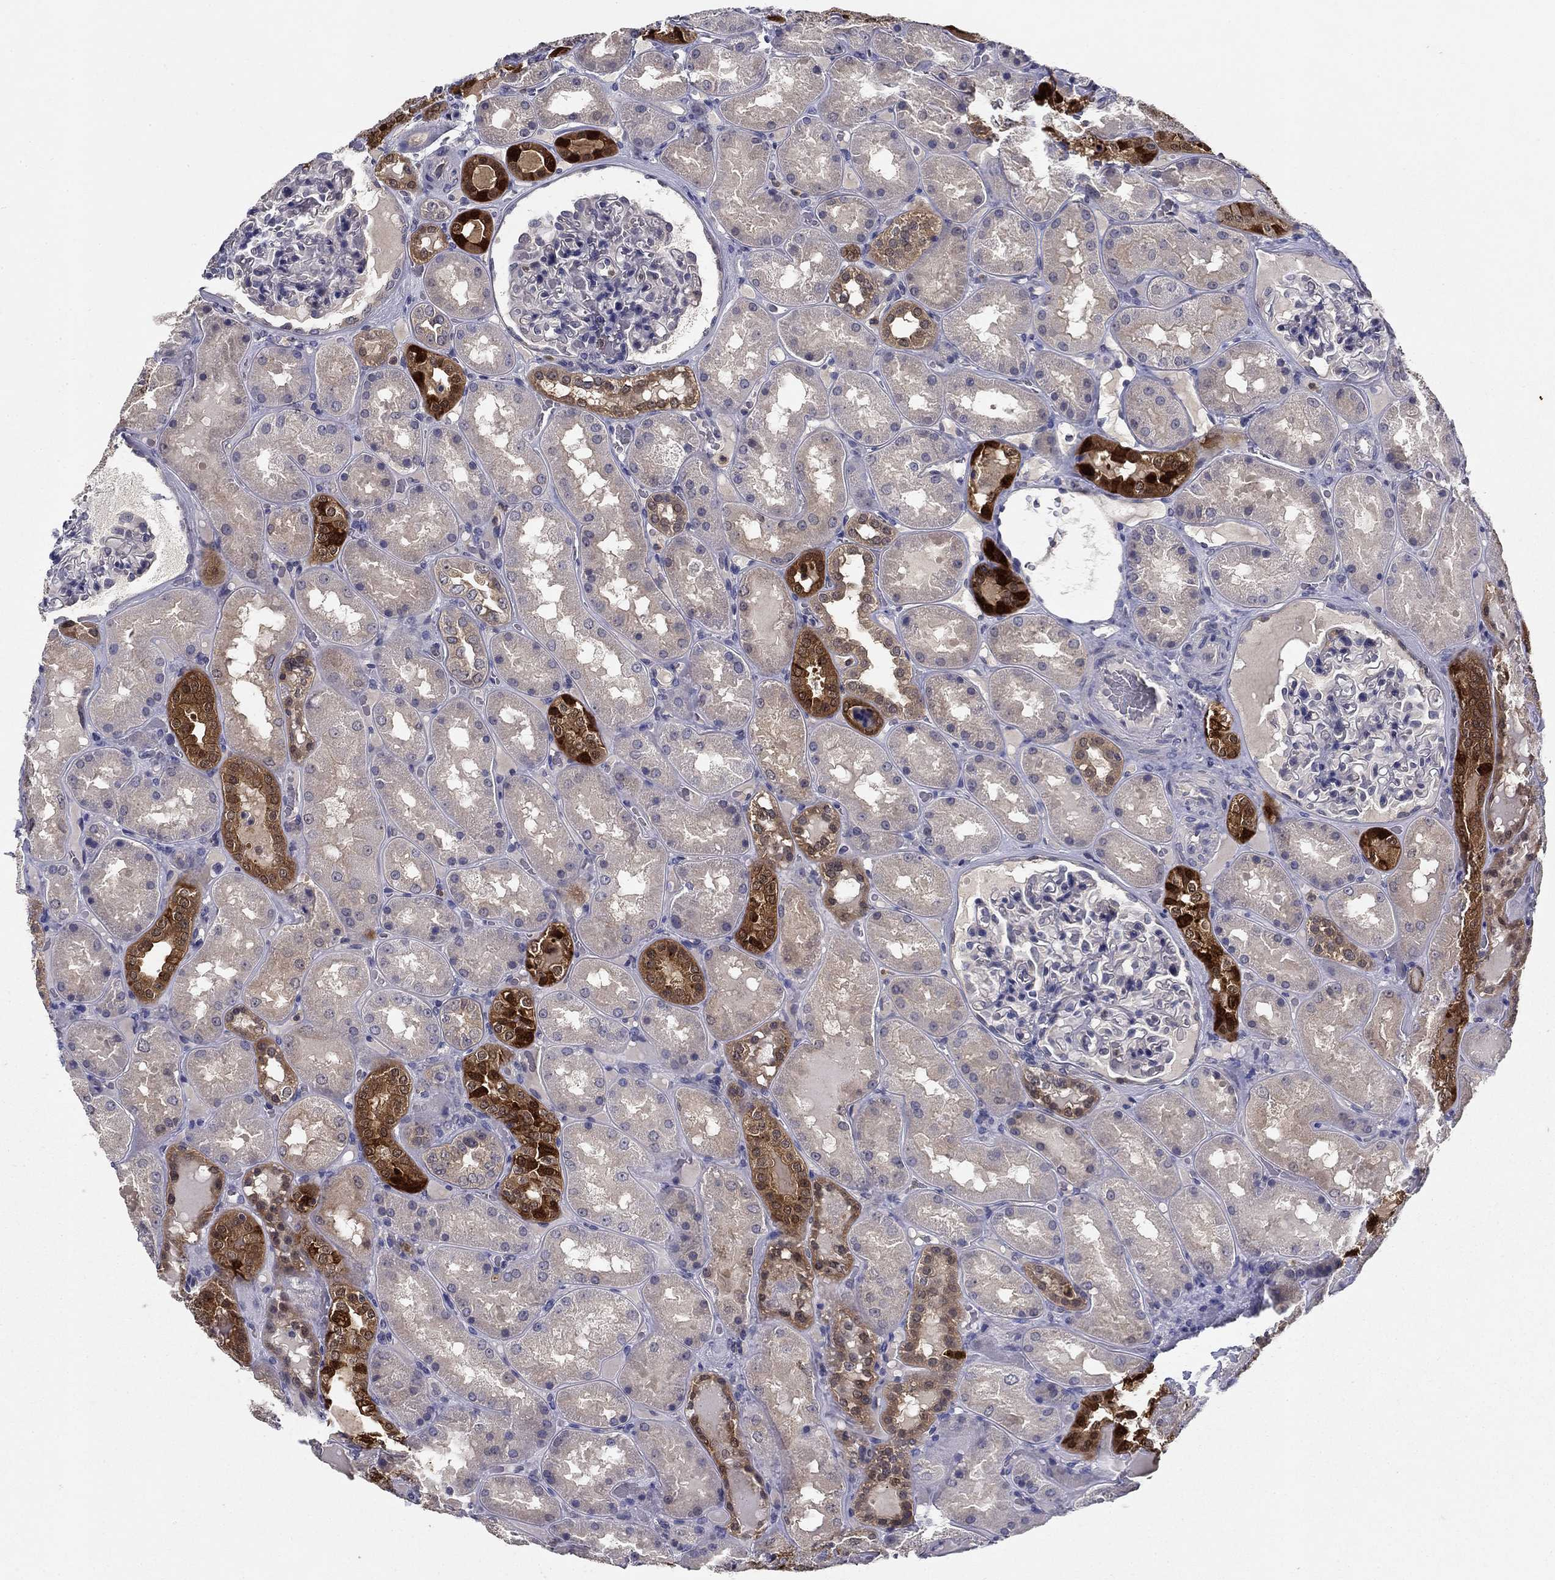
{"staining": {"intensity": "negative", "quantity": "none", "location": "none"}, "tissue": "kidney", "cell_type": "Cells in glomeruli", "image_type": "normal", "snomed": [{"axis": "morphology", "description": "Normal tissue, NOS"}, {"axis": "topography", "description": "Kidney"}], "caption": "A micrograph of kidney stained for a protein demonstrates no brown staining in cells in glomeruli. (DAB IHC with hematoxylin counter stain).", "gene": "GLTP", "patient": {"sex": "male", "age": 73}}